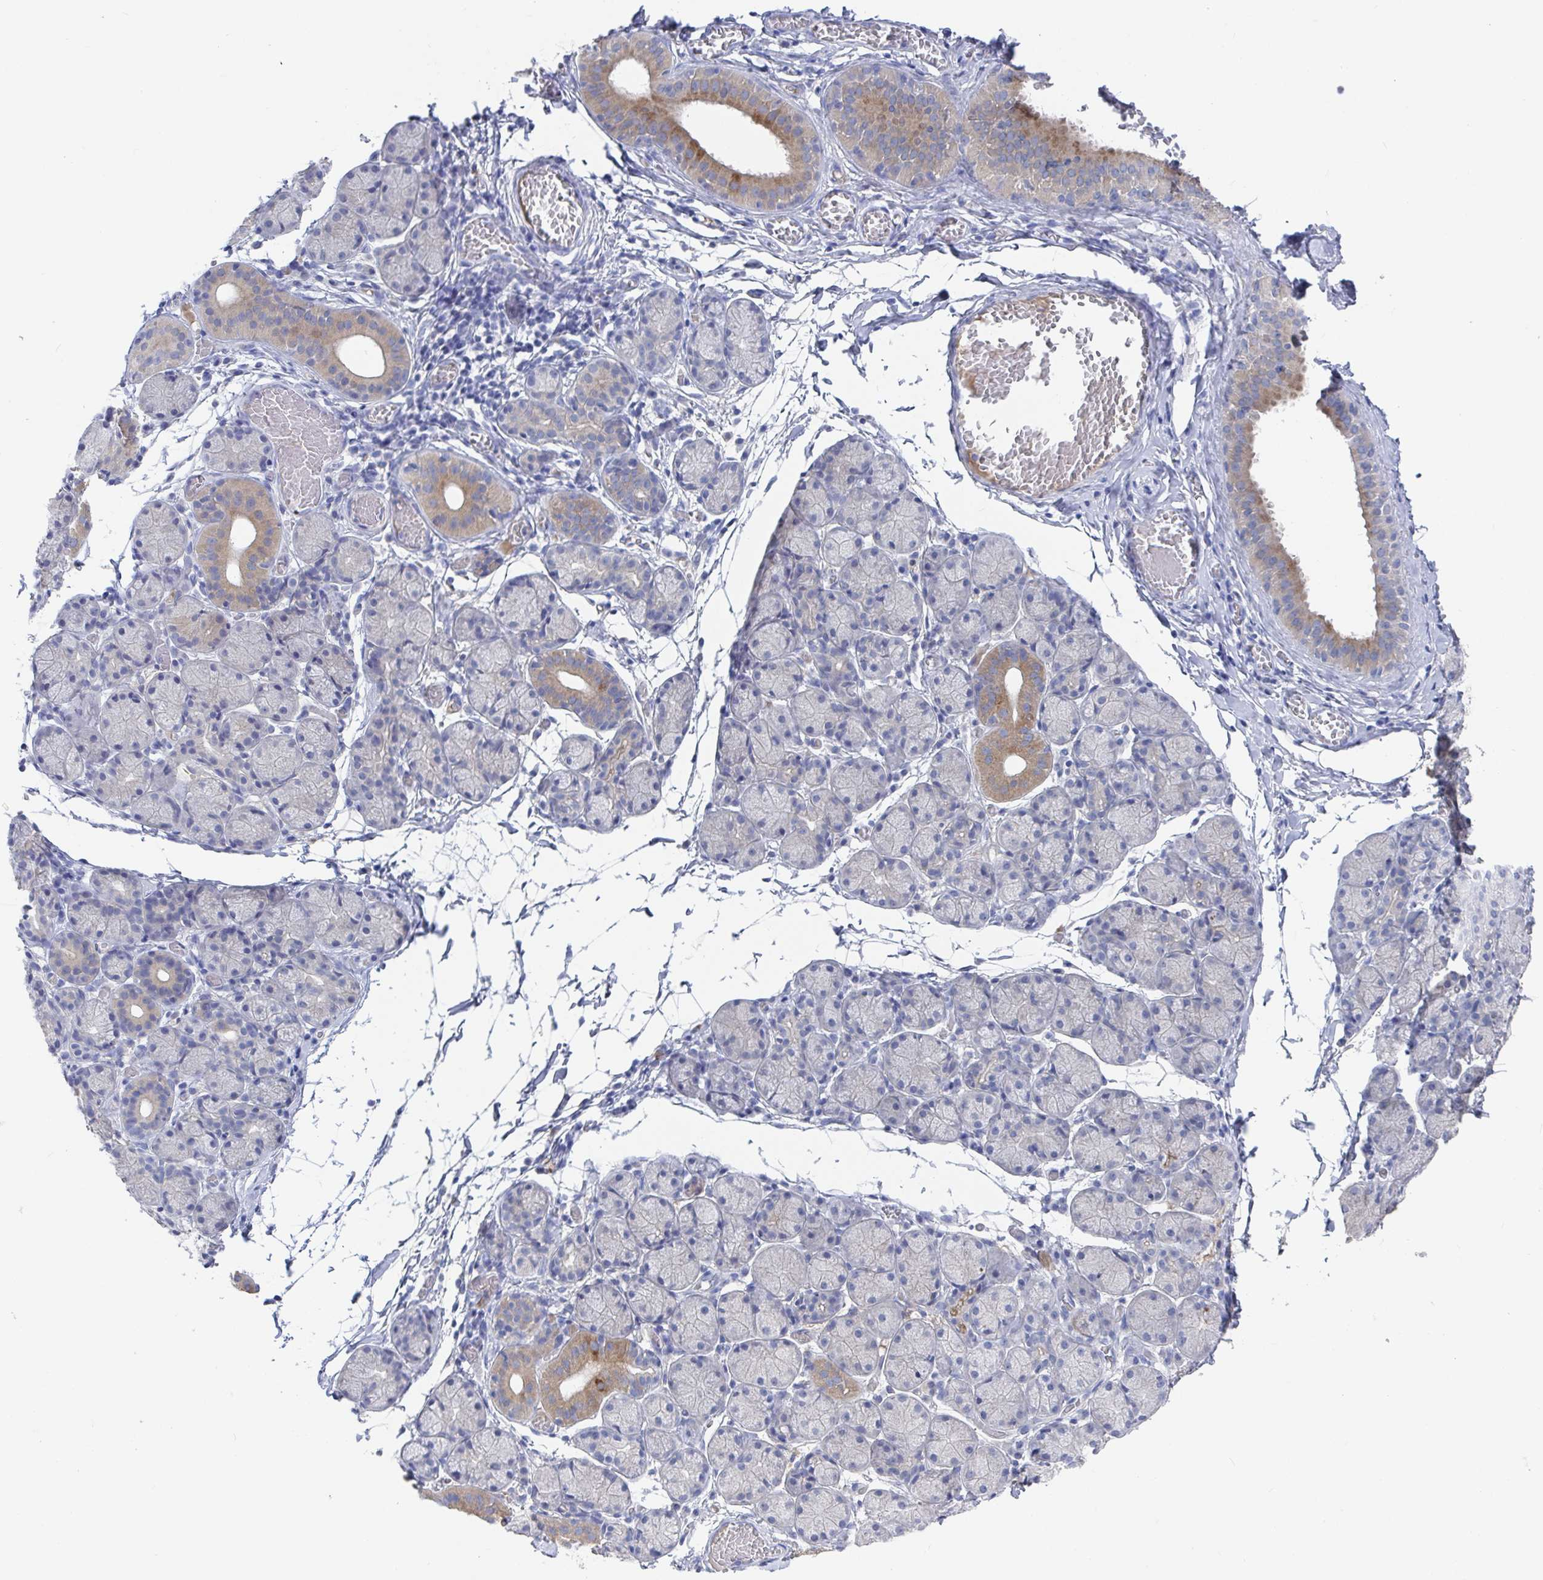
{"staining": {"intensity": "moderate", "quantity": "<25%", "location": "cytoplasmic/membranous"}, "tissue": "salivary gland", "cell_type": "Glandular cells", "image_type": "normal", "snomed": [{"axis": "morphology", "description": "Normal tissue, NOS"}, {"axis": "topography", "description": "Salivary gland"}], "caption": "Immunohistochemical staining of benign salivary gland demonstrates moderate cytoplasmic/membranous protein staining in about <25% of glandular cells. (Brightfield microscopy of DAB IHC at high magnification).", "gene": "GPR148", "patient": {"sex": "female", "age": 24}}